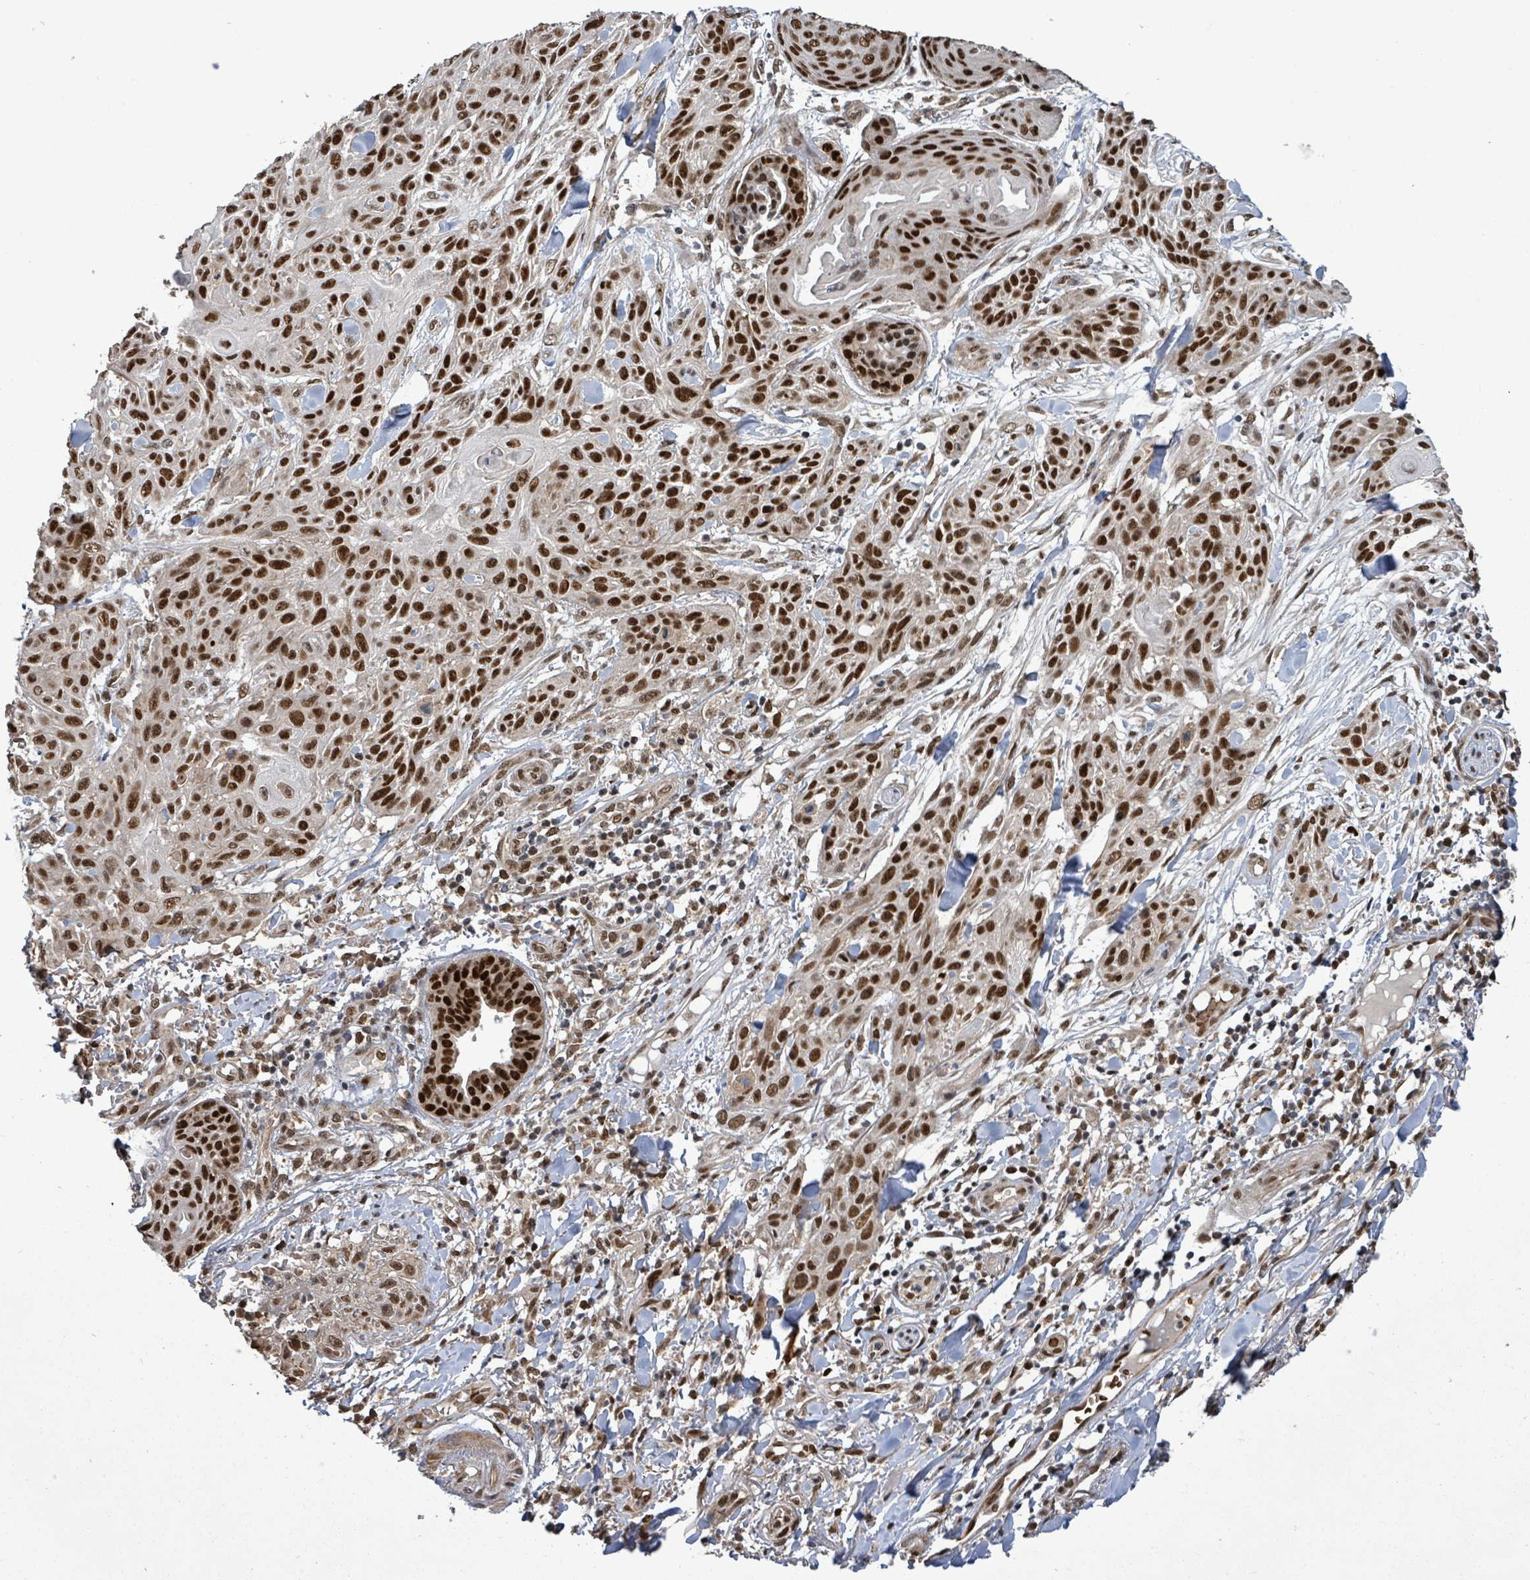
{"staining": {"intensity": "strong", "quantity": ">75%", "location": "nuclear"}, "tissue": "skin cancer", "cell_type": "Tumor cells", "image_type": "cancer", "snomed": [{"axis": "morphology", "description": "Squamous cell carcinoma, NOS"}, {"axis": "topography", "description": "Skin"}], "caption": "Human skin cancer stained with a protein marker shows strong staining in tumor cells.", "gene": "PATZ1", "patient": {"sex": "male", "age": 86}}